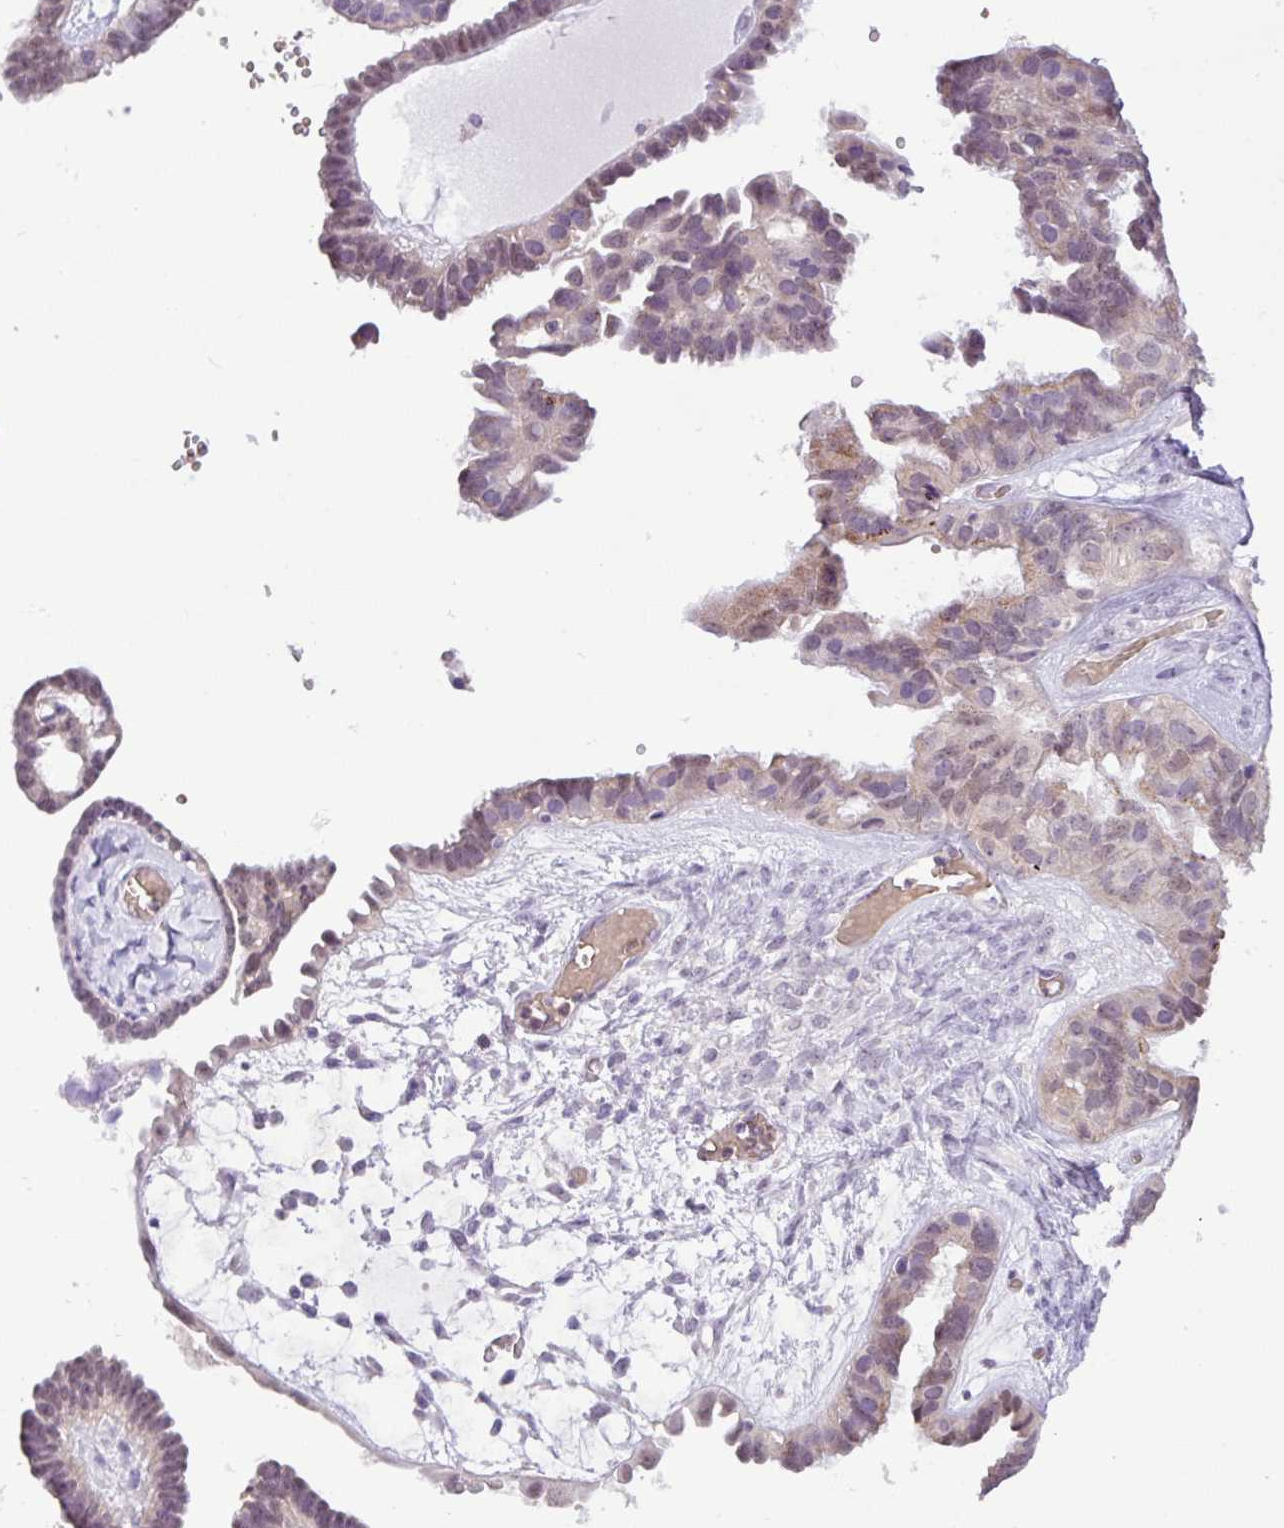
{"staining": {"intensity": "weak", "quantity": "25%-75%", "location": "nuclear"}, "tissue": "ovarian cancer", "cell_type": "Tumor cells", "image_type": "cancer", "snomed": [{"axis": "morphology", "description": "Cystadenocarcinoma, serous, NOS"}, {"axis": "topography", "description": "Ovary"}], "caption": "Immunohistochemical staining of ovarian cancer (serous cystadenocarcinoma) displays weak nuclear protein staining in about 25%-75% of tumor cells. The protein of interest is stained brown, and the nuclei are stained in blue (DAB (3,3'-diaminobenzidine) IHC with brightfield microscopy, high magnification).", "gene": "TONSL", "patient": {"sex": "female", "age": 69}}